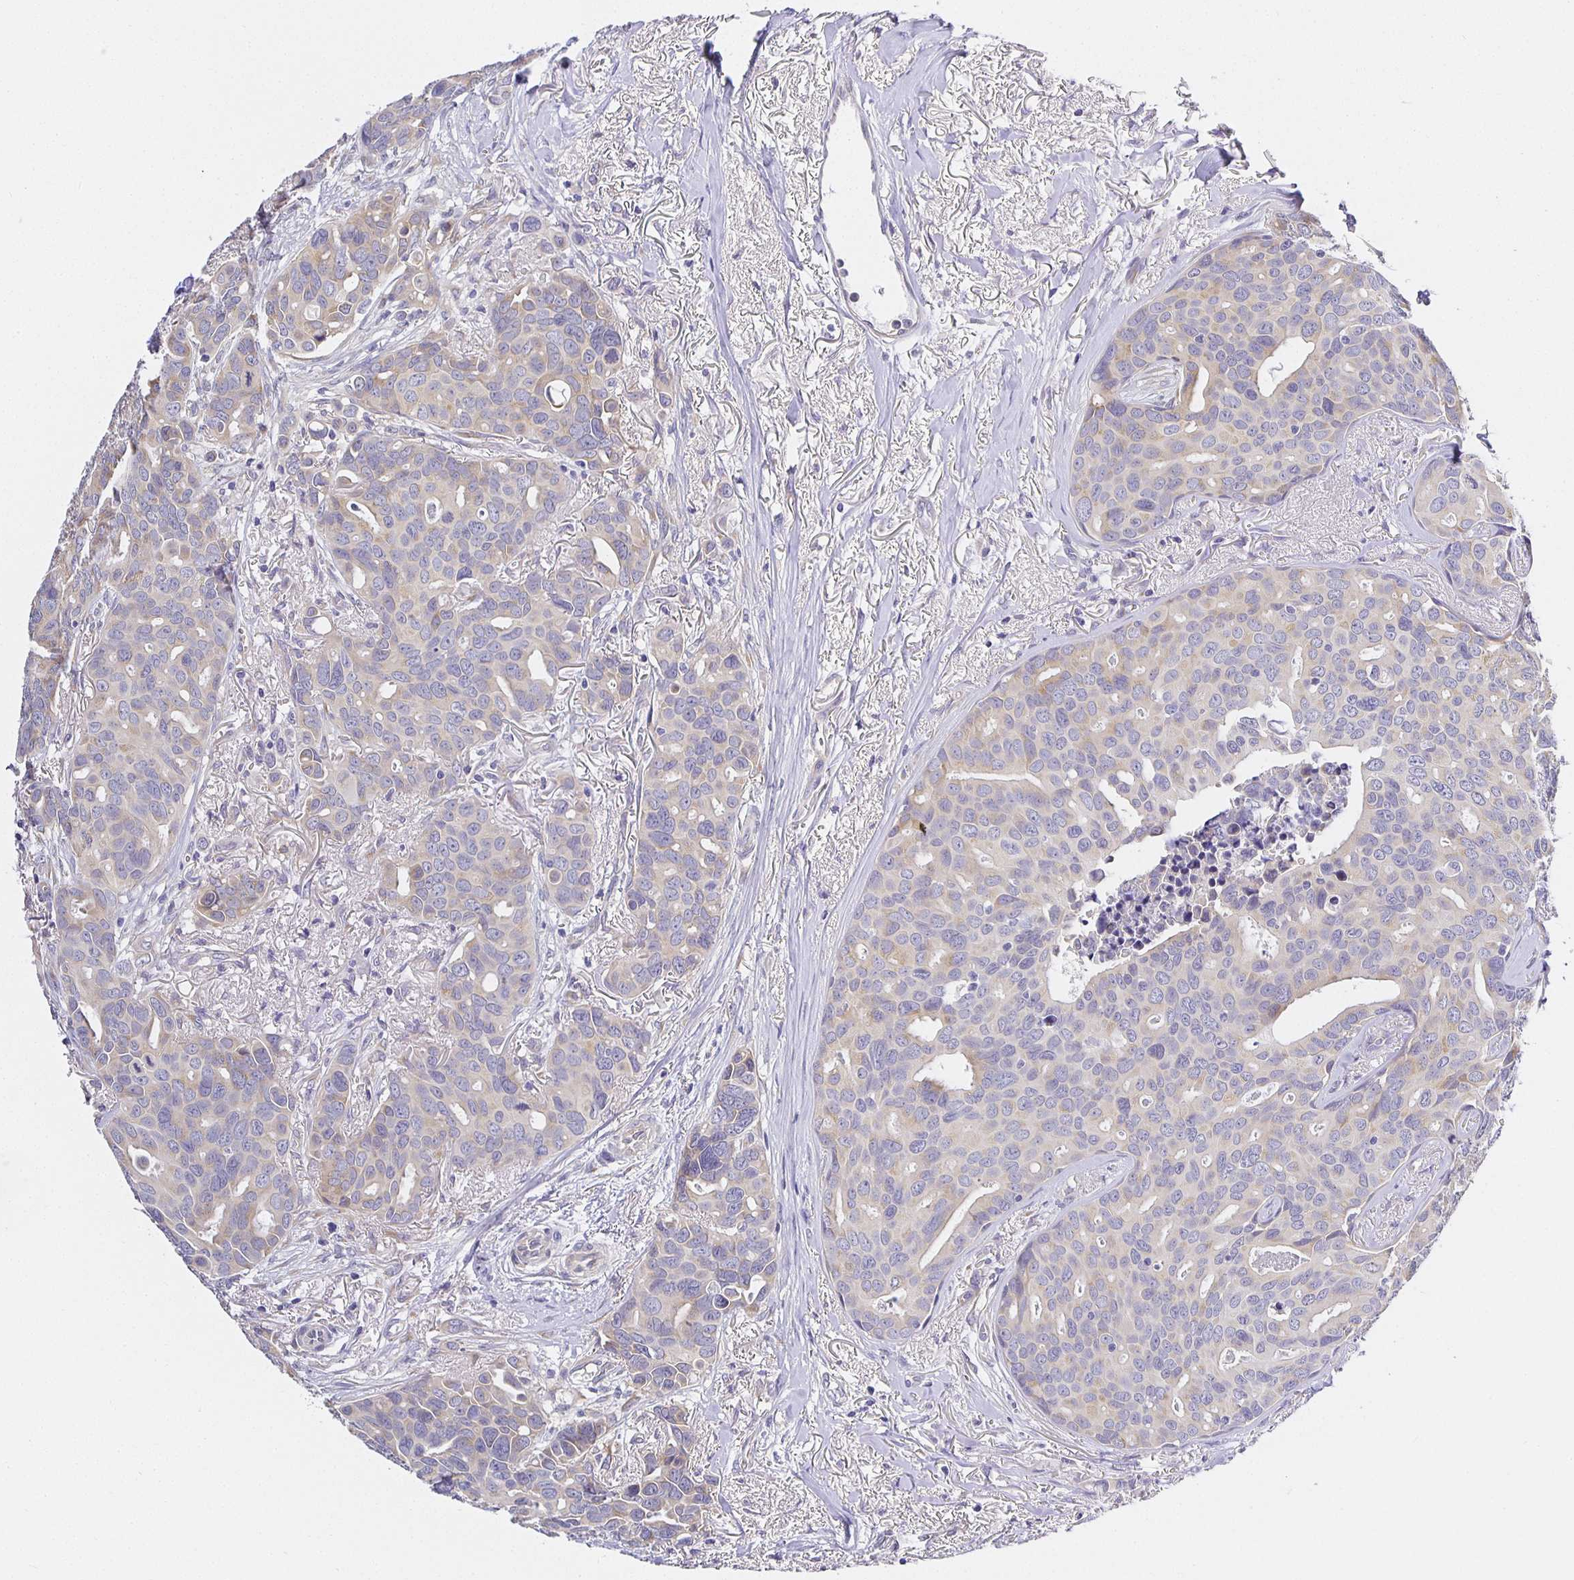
{"staining": {"intensity": "weak", "quantity": "<25%", "location": "cytoplasmic/membranous"}, "tissue": "breast cancer", "cell_type": "Tumor cells", "image_type": "cancer", "snomed": [{"axis": "morphology", "description": "Duct carcinoma"}, {"axis": "topography", "description": "Breast"}], "caption": "The micrograph exhibits no staining of tumor cells in infiltrating ductal carcinoma (breast).", "gene": "OPALIN", "patient": {"sex": "female", "age": 54}}